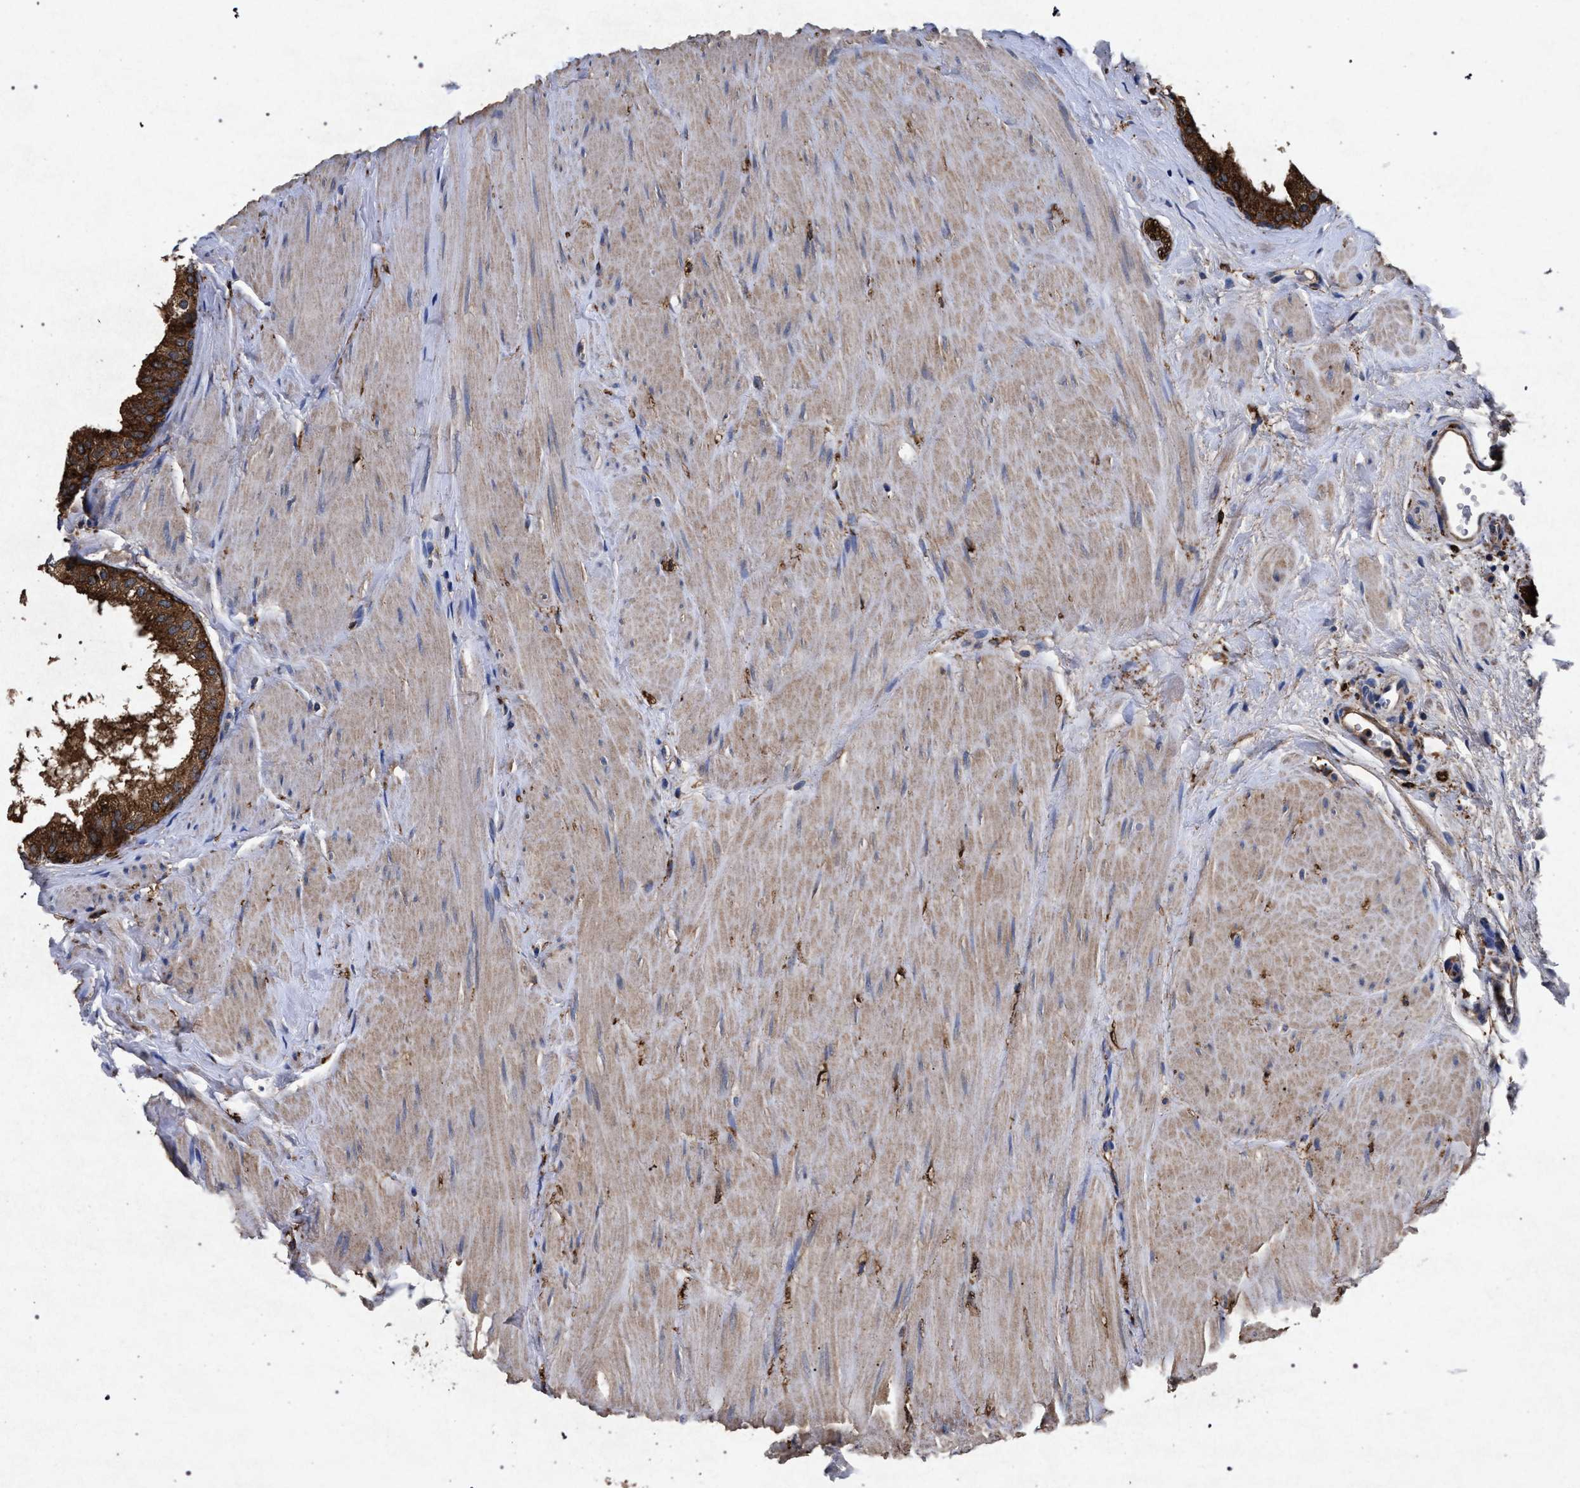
{"staining": {"intensity": "strong", "quantity": ">75%", "location": "cytoplasmic/membranous"}, "tissue": "prostate", "cell_type": "Glandular cells", "image_type": "normal", "snomed": [{"axis": "morphology", "description": "Normal tissue, NOS"}, {"axis": "topography", "description": "Prostate"}], "caption": "Benign prostate demonstrates strong cytoplasmic/membranous positivity in approximately >75% of glandular cells.", "gene": "MARCKS", "patient": {"sex": "male", "age": 60}}